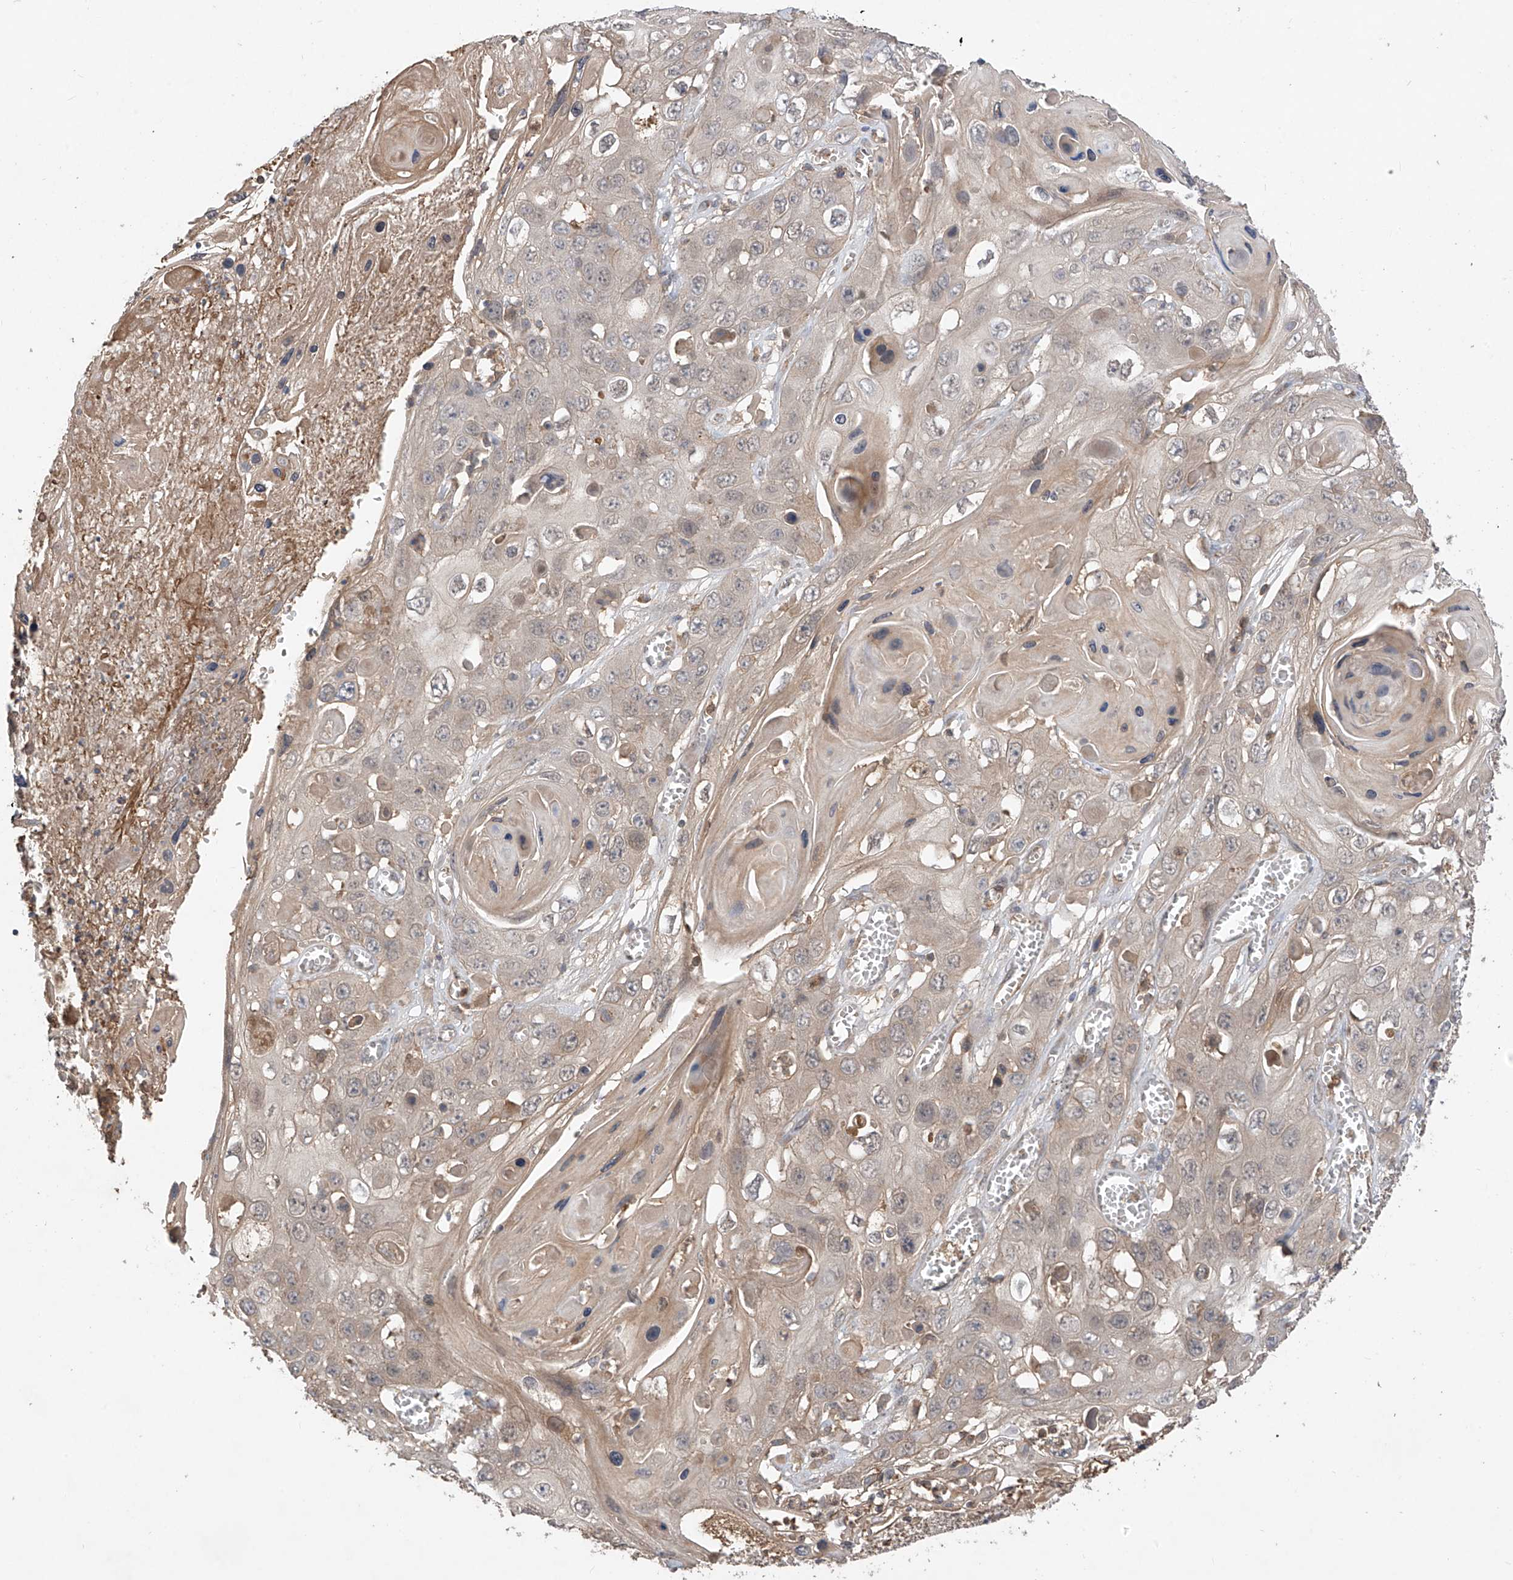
{"staining": {"intensity": "weak", "quantity": "<25%", "location": "cytoplasmic/membranous"}, "tissue": "skin cancer", "cell_type": "Tumor cells", "image_type": "cancer", "snomed": [{"axis": "morphology", "description": "Squamous cell carcinoma, NOS"}, {"axis": "topography", "description": "Skin"}], "caption": "Squamous cell carcinoma (skin) was stained to show a protein in brown. There is no significant staining in tumor cells.", "gene": "CACNA2D4", "patient": {"sex": "male", "age": 55}}